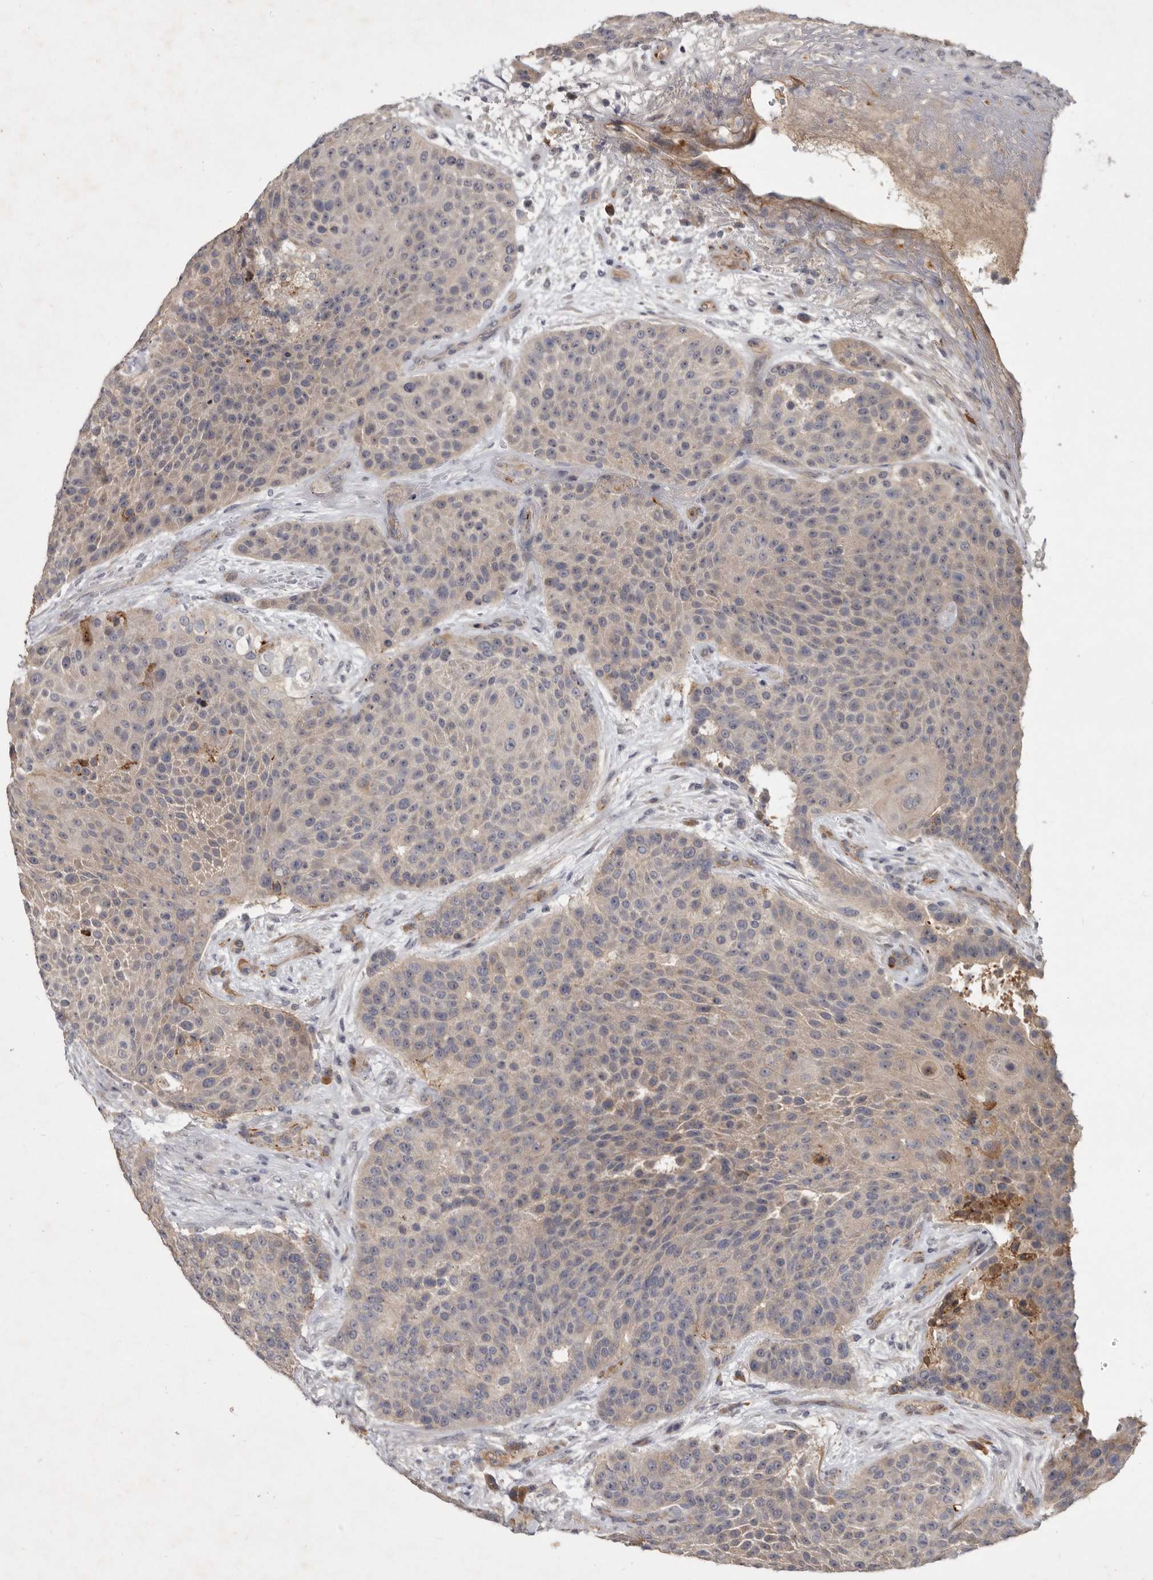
{"staining": {"intensity": "weak", "quantity": "25%-75%", "location": "cytoplasmic/membranous"}, "tissue": "urothelial cancer", "cell_type": "Tumor cells", "image_type": "cancer", "snomed": [{"axis": "morphology", "description": "Urothelial carcinoma, High grade"}, {"axis": "topography", "description": "Urinary bladder"}], "caption": "High-magnification brightfield microscopy of high-grade urothelial carcinoma stained with DAB (brown) and counterstained with hematoxylin (blue). tumor cells exhibit weak cytoplasmic/membranous expression is identified in approximately25%-75% of cells.", "gene": "SLC22A1", "patient": {"sex": "female", "age": 63}}